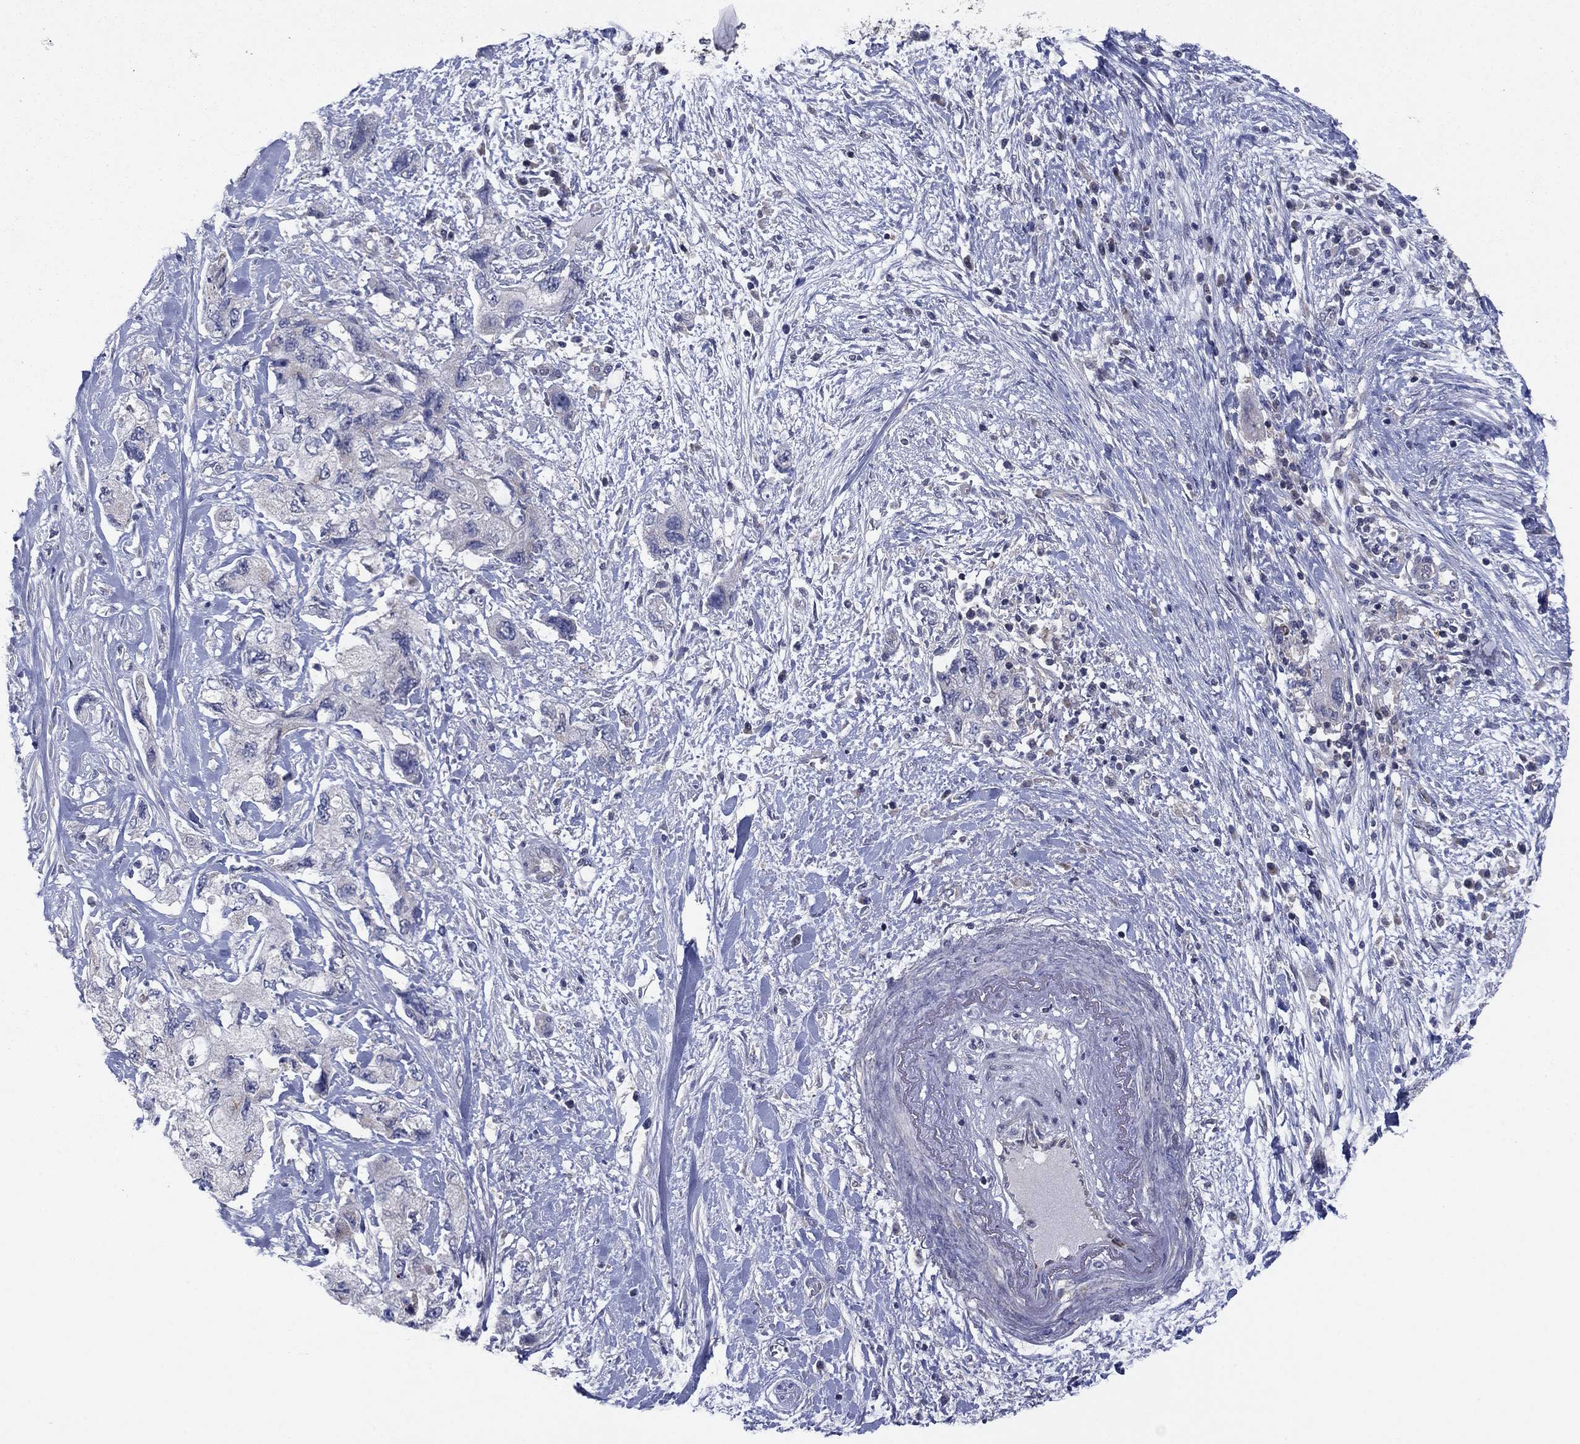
{"staining": {"intensity": "weak", "quantity": "25%-75%", "location": "cytoplasmic/membranous"}, "tissue": "pancreatic cancer", "cell_type": "Tumor cells", "image_type": "cancer", "snomed": [{"axis": "morphology", "description": "Adenocarcinoma, NOS"}, {"axis": "topography", "description": "Pancreas"}], "caption": "This image demonstrates IHC staining of pancreatic adenocarcinoma, with low weak cytoplasmic/membranous staining in about 25%-75% of tumor cells.", "gene": "GRHPR", "patient": {"sex": "female", "age": 73}}